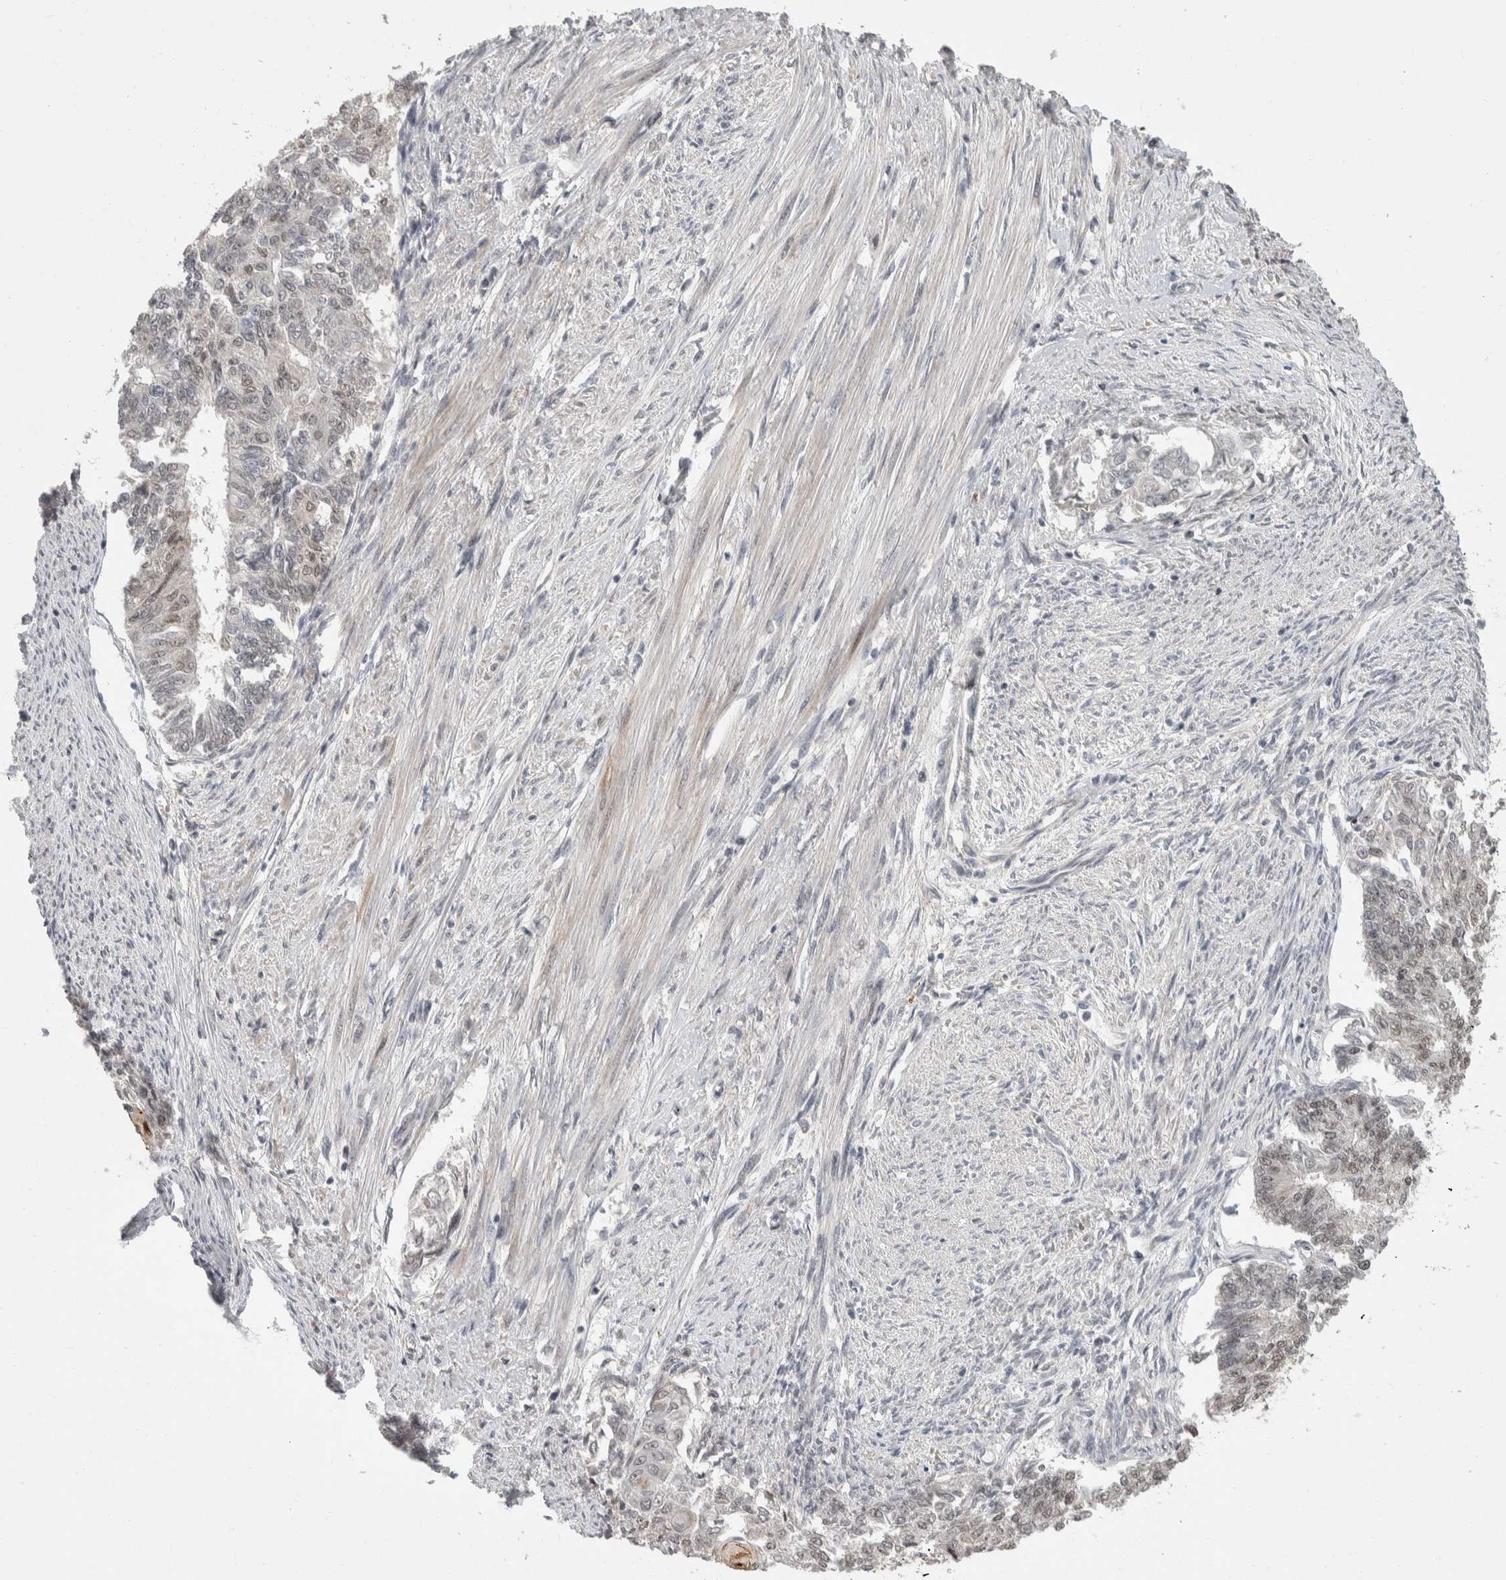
{"staining": {"intensity": "weak", "quantity": "<25%", "location": "nuclear"}, "tissue": "endometrial cancer", "cell_type": "Tumor cells", "image_type": "cancer", "snomed": [{"axis": "morphology", "description": "Adenocarcinoma, NOS"}, {"axis": "topography", "description": "Endometrium"}], "caption": "This is an IHC image of human endometrial cancer. There is no expression in tumor cells.", "gene": "ZNF592", "patient": {"sex": "female", "age": 32}}